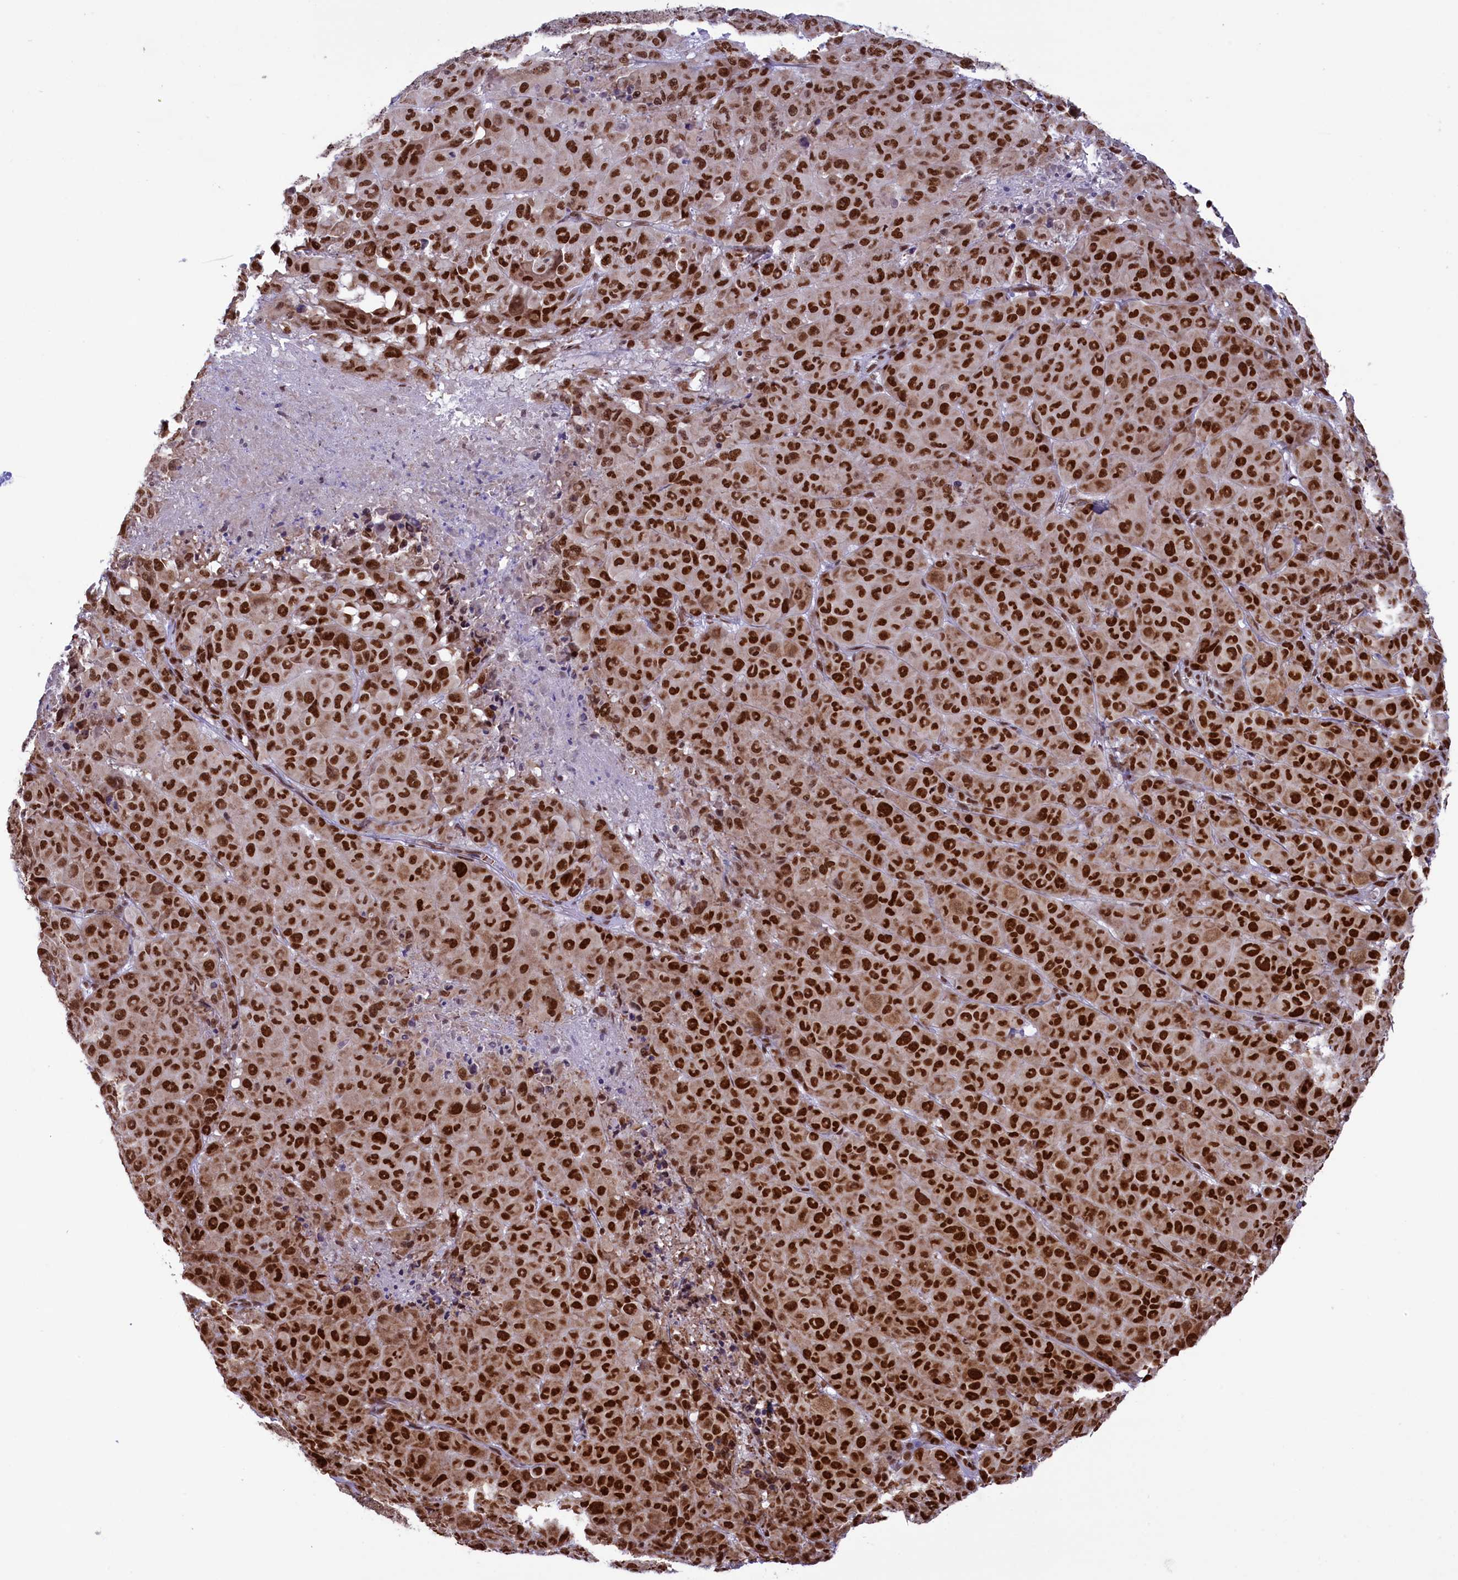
{"staining": {"intensity": "strong", "quantity": ">75%", "location": "nuclear"}, "tissue": "melanoma", "cell_type": "Tumor cells", "image_type": "cancer", "snomed": [{"axis": "morphology", "description": "Malignant melanoma, NOS"}, {"axis": "topography", "description": "Skin"}], "caption": "Melanoma tissue reveals strong nuclear staining in about >75% of tumor cells, visualized by immunohistochemistry.", "gene": "MPHOSPH8", "patient": {"sex": "male", "age": 73}}